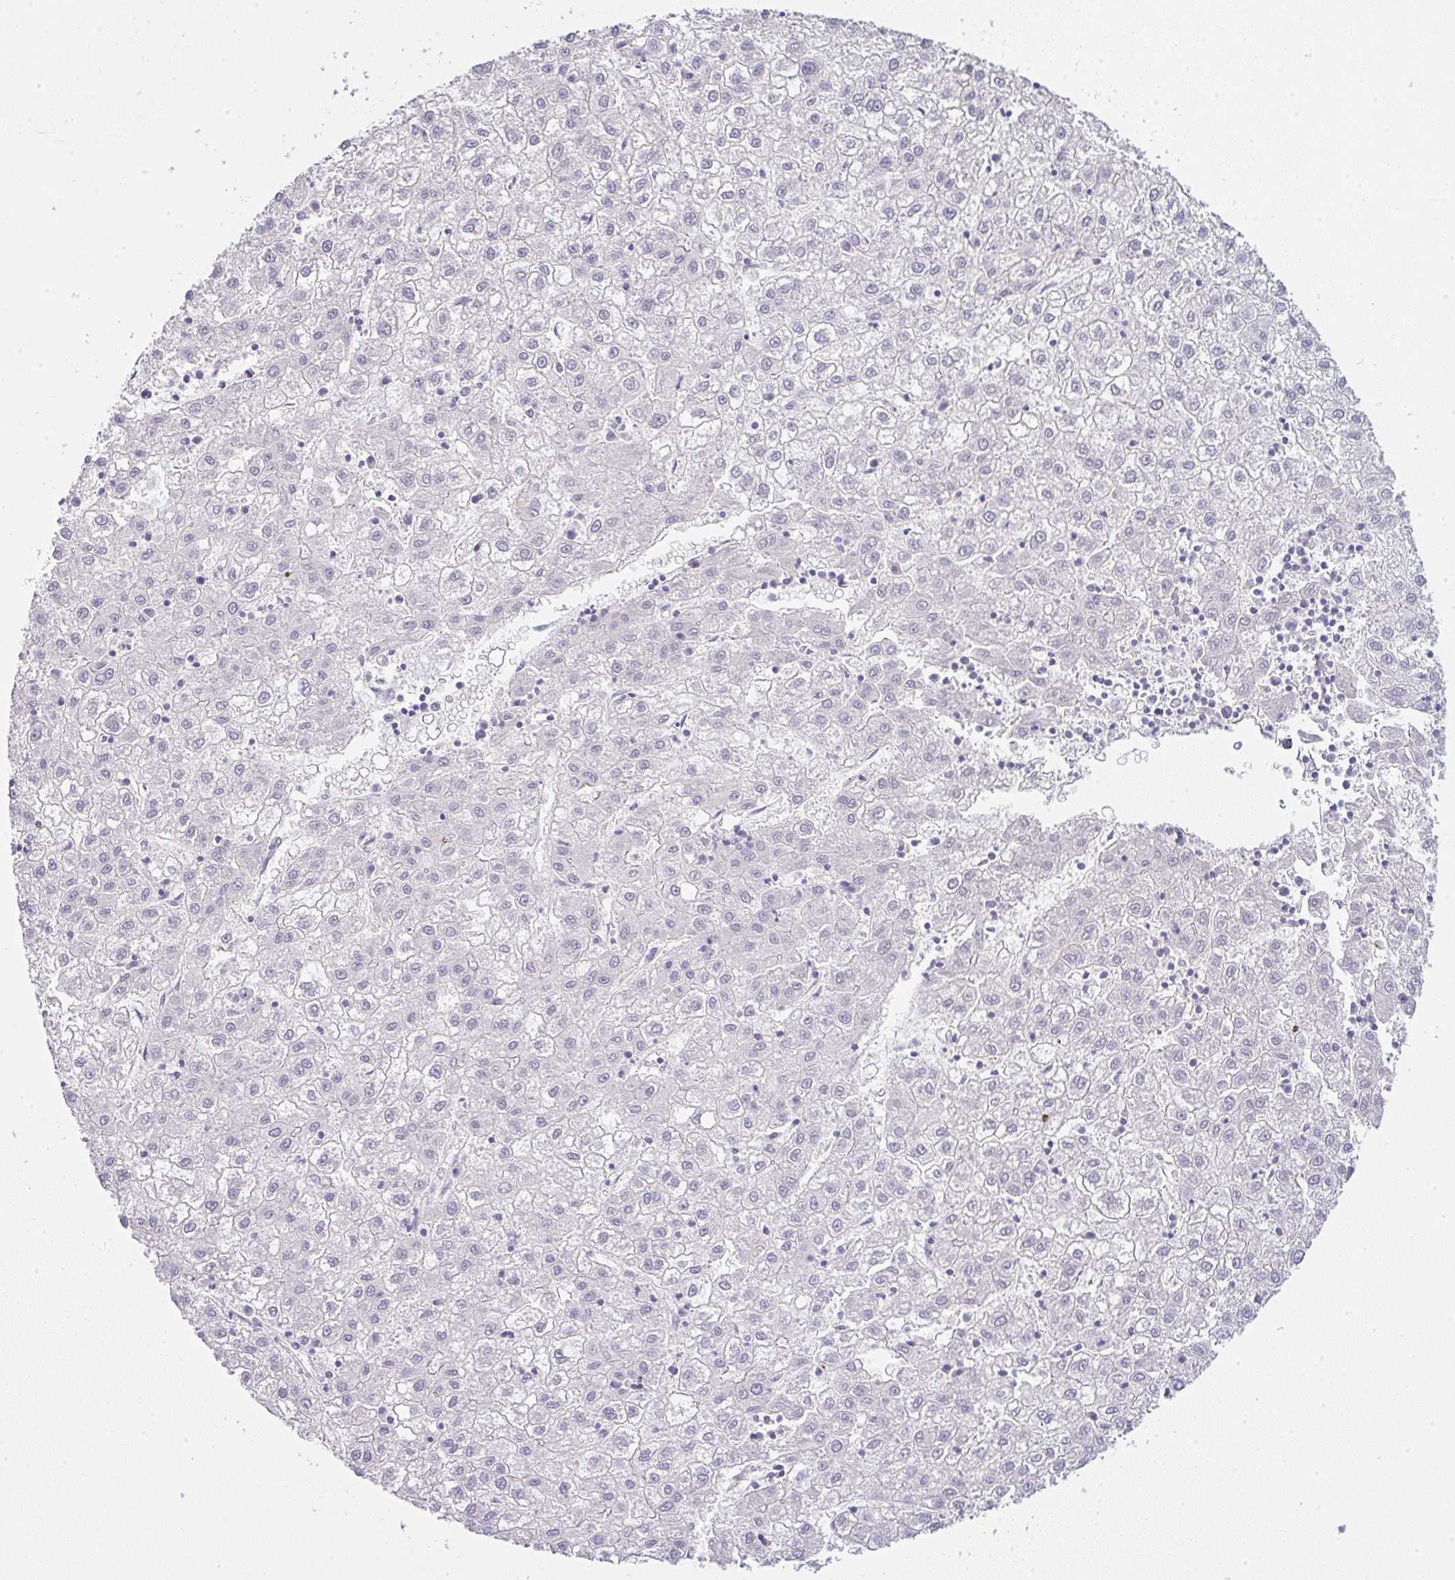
{"staining": {"intensity": "negative", "quantity": "none", "location": "none"}, "tissue": "liver cancer", "cell_type": "Tumor cells", "image_type": "cancer", "snomed": [{"axis": "morphology", "description": "Carcinoma, Hepatocellular, NOS"}, {"axis": "topography", "description": "Liver"}], "caption": "DAB immunohistochemical staining of liver cancer shows no significant expression in tumor cells. The staining was performed using DAB (3,3'-diaminobenzidine) to visualize the protein expression in brown, while the nuclei were stained in blue with hematoxylin (Magnification: 20x).", "gene": "LPAR4", "patient": {"sex": "male", "age": 72}}